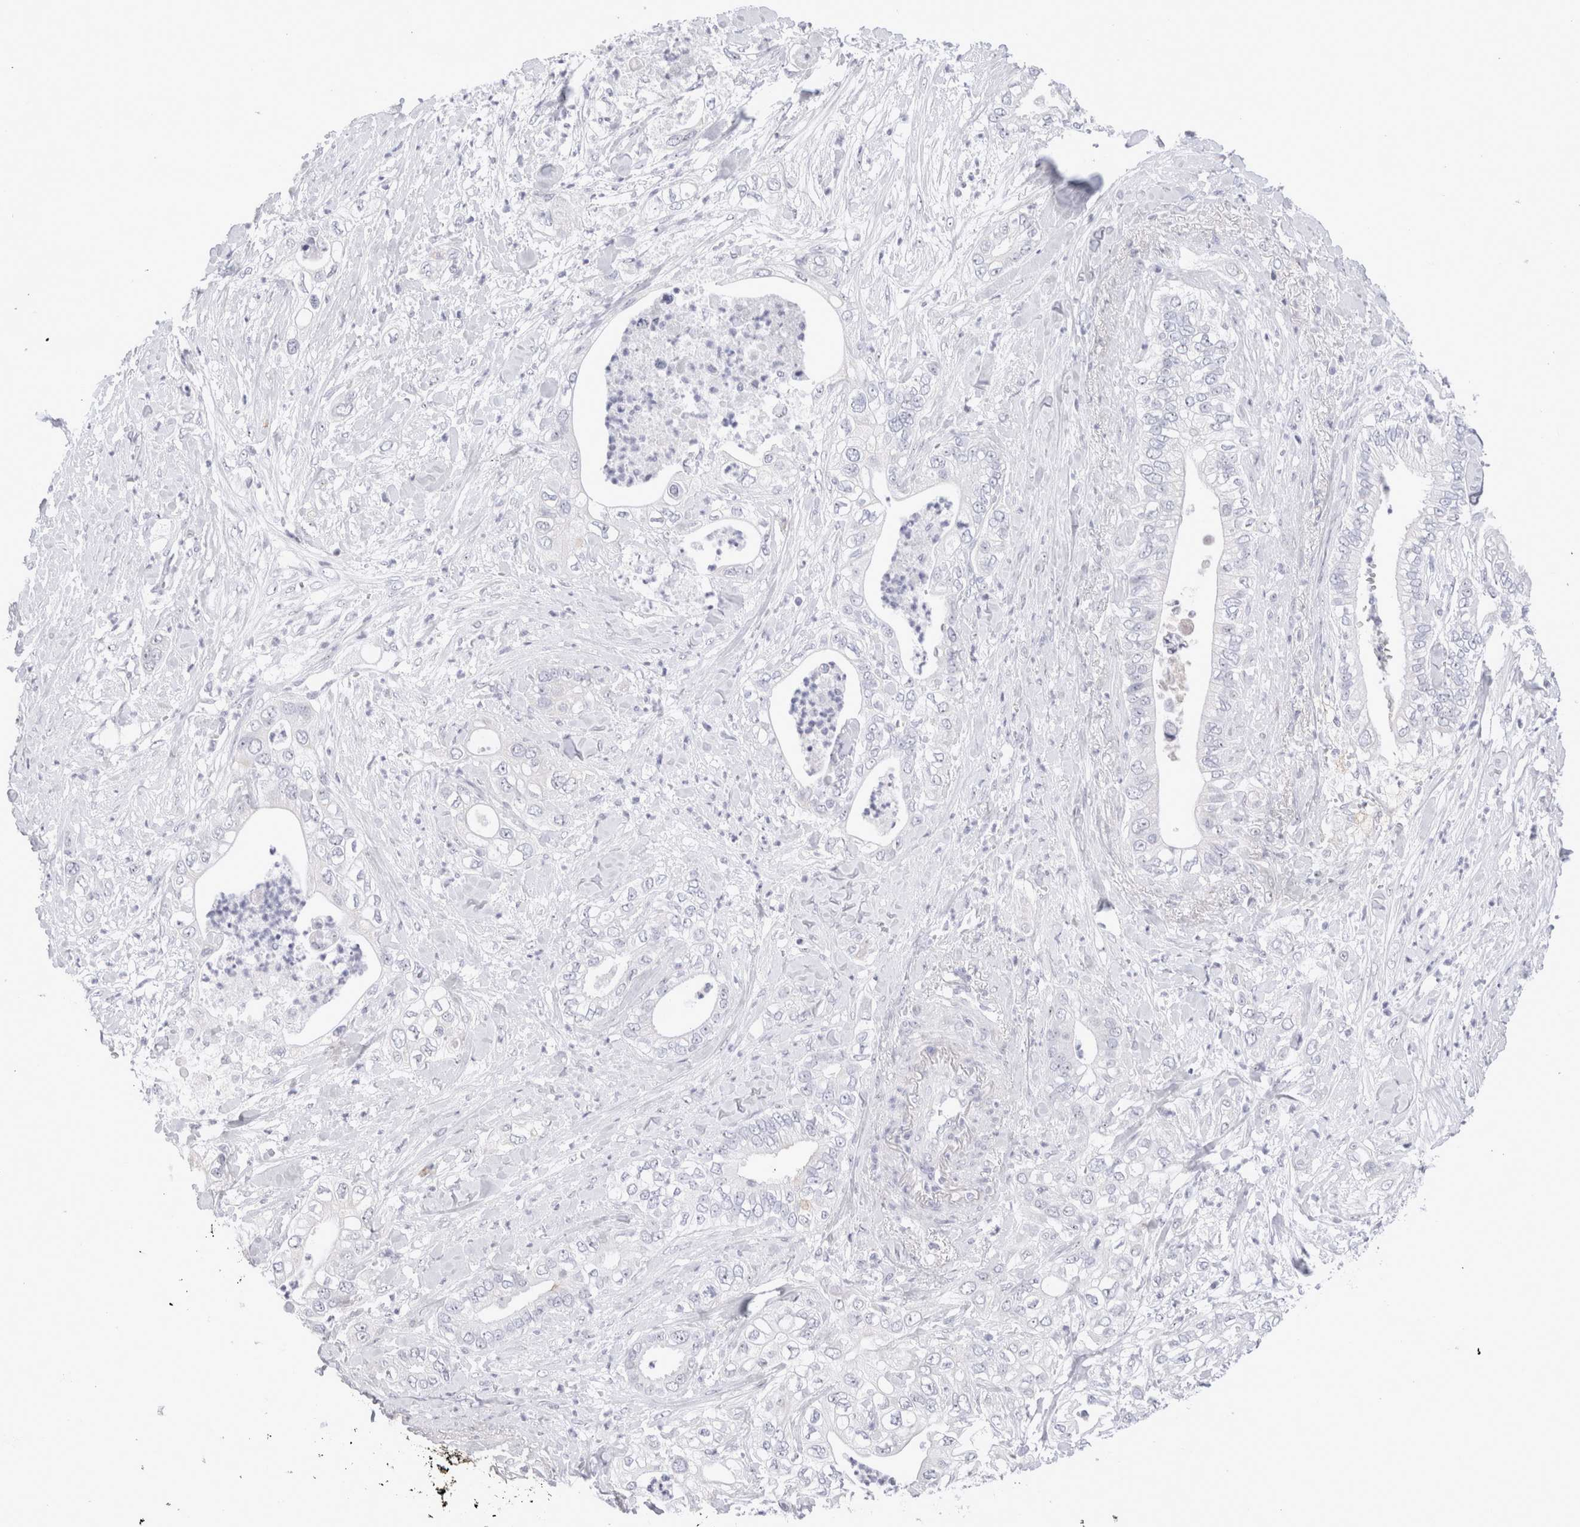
{"staining": {"intensity": "negative", "quantity": "none", "location": "none"}, "tissue": "pancreatic cancer", "cell_type": "Tumor cells", "image_type": "cancer", "snomed": [{"axis": "morphology", "description": "Adenocarcinoma, NOS"}, {"axis": "topography", "description": "Pancreas"}], "caption": "This is an immunohistochemistry (IHC) image of human adenocarcinoma (pancreatic). There is no positivity in tumor cells.", "gene": "MUC15", "patient": {"sex": "female", "age": 78}}